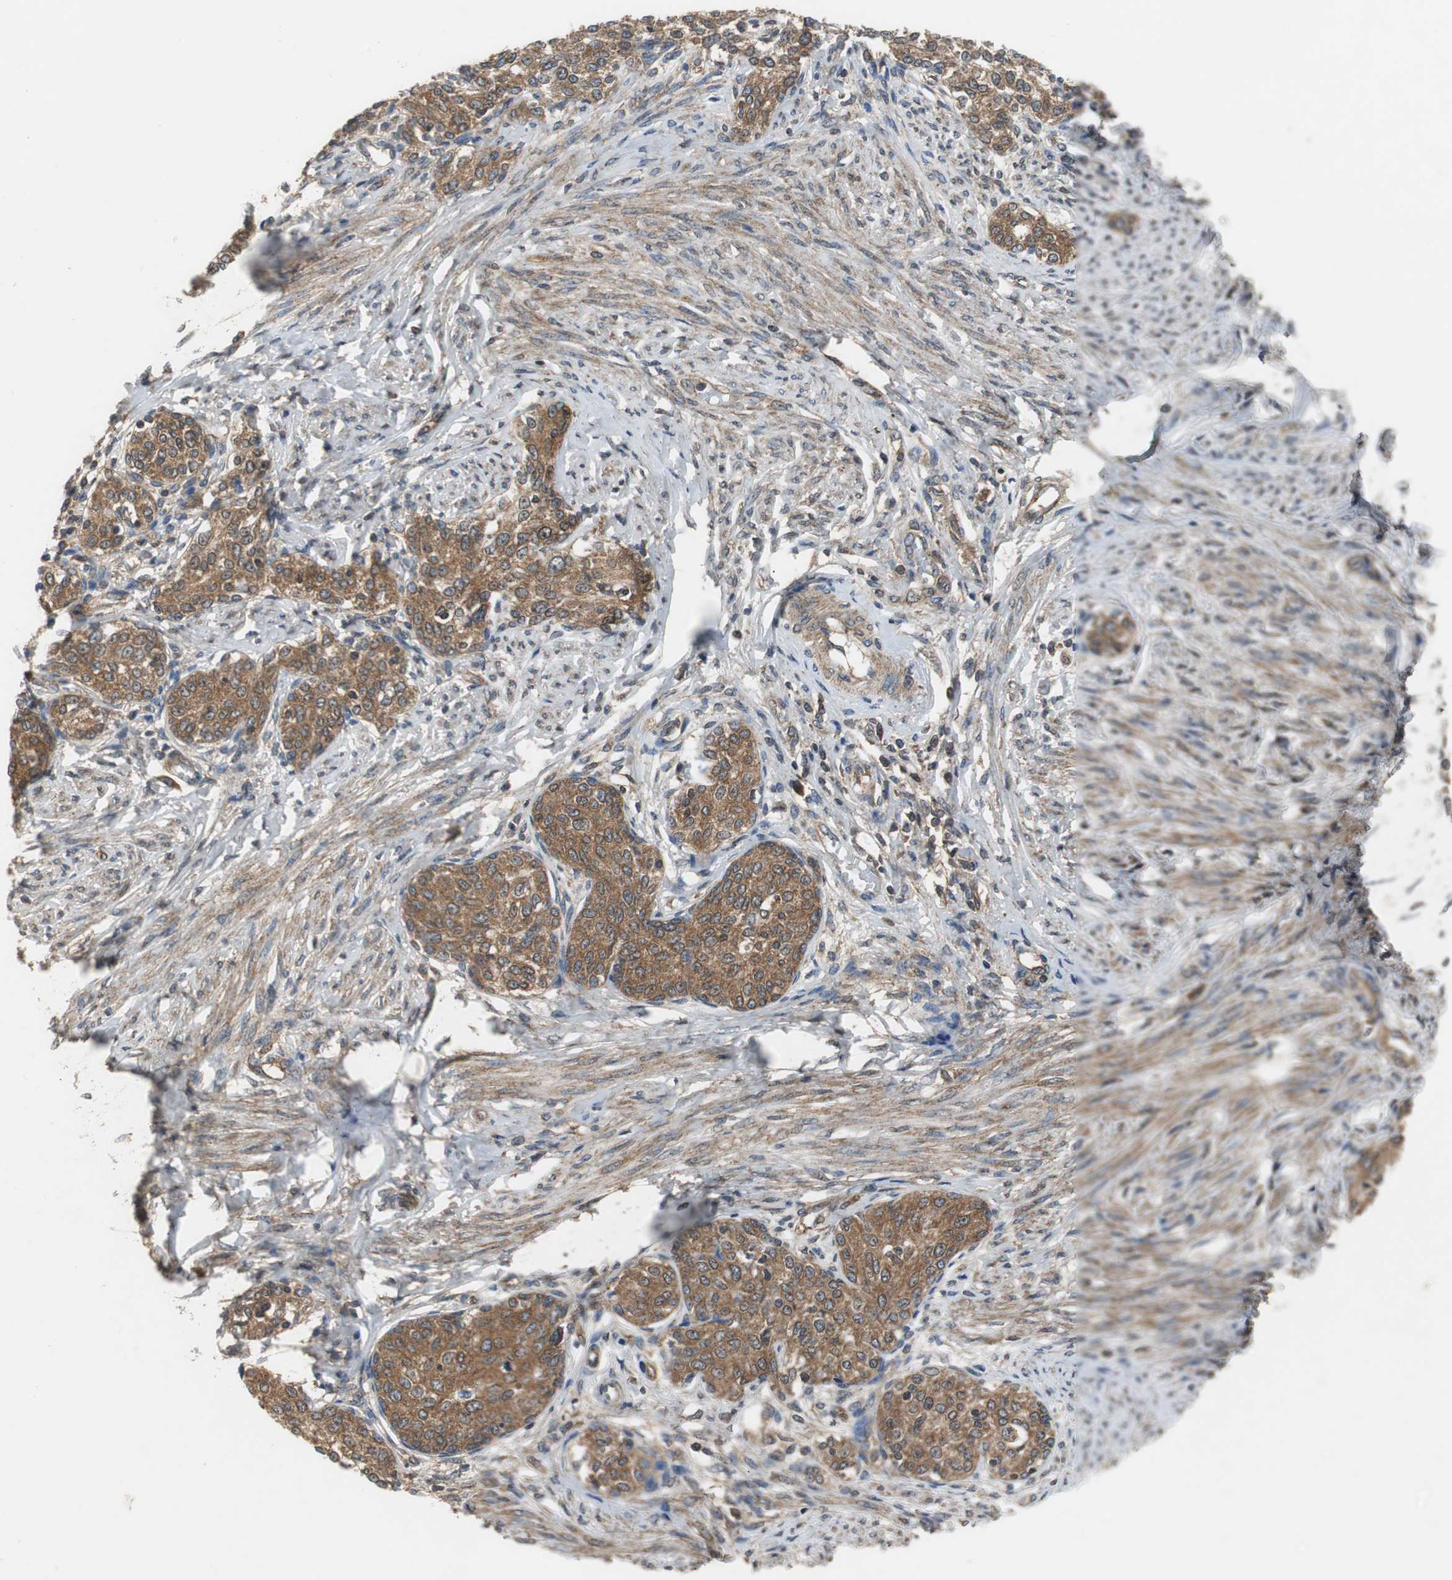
{"staining": {"intensity": "strong", "quantity": ">75%", "location": "cytoplasmic/membranous"}, "tissue": "cervical cancer", "cell_type": "Tumor cells", "image_type": "cancer", "snomed": [{"axis": "morphology", "description": "Squamous cell carcinoma, NOS"}, {"axis": "morphology", "description": "Adenocarcinoma, NOS"}, {"axis": "topography", "description": "Cervix"}], "caption": "IHC micrograph of cervical cancer (adenocarcinoma) stained for a protein (brown), which reveals high levels of strong cytoplasmic/membranous expression in approximately >75% of tumor cells.", "gene": "VBP1", "patient": {"sex": "female", "age": 52}}